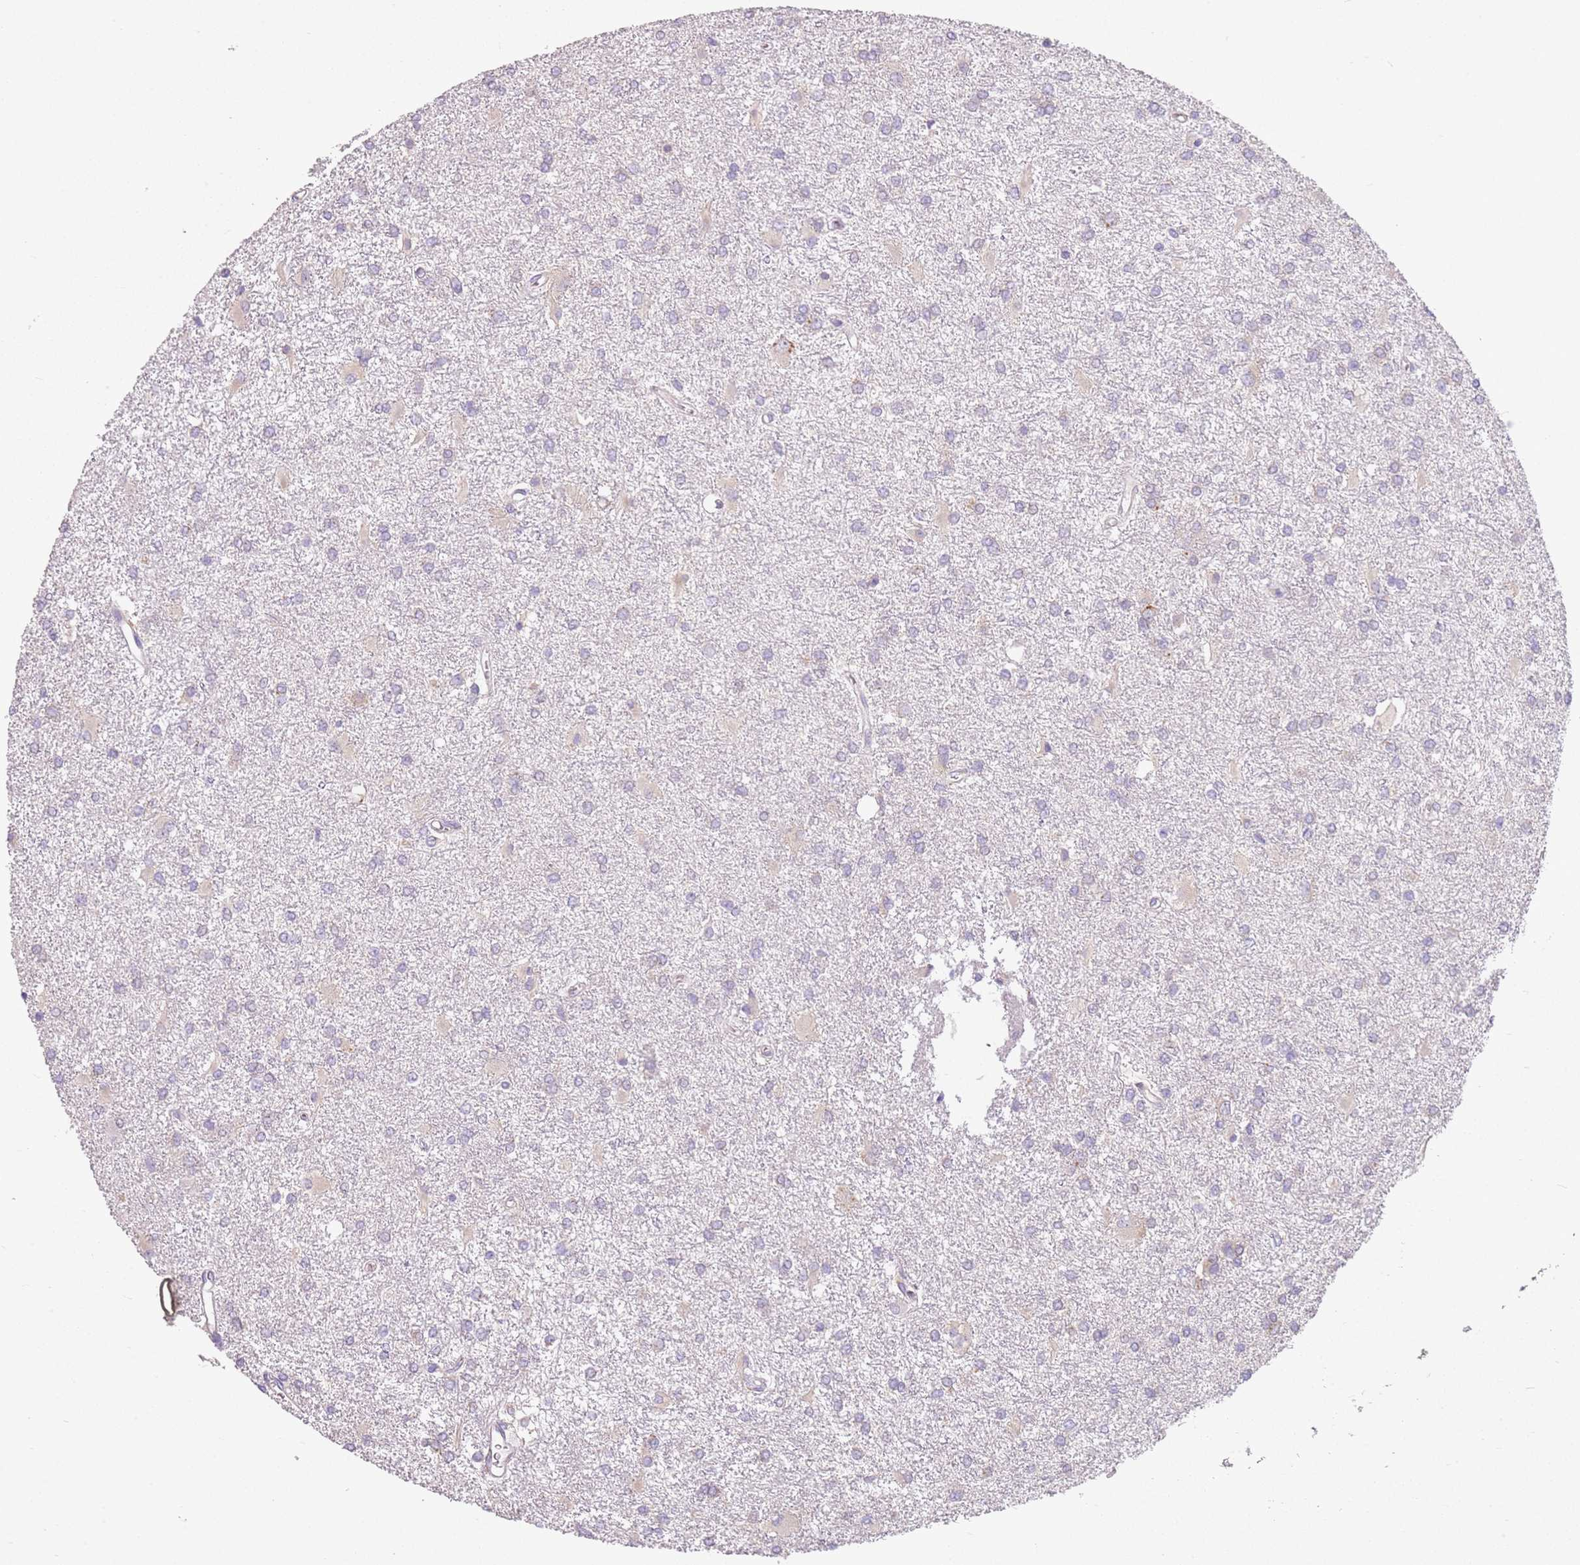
{"staining": {"intensity": "negative", "quantity": "none", "location": "none"}, "tissue": "glioma", "cell_type": "Tumor cells", "image_type": "cancer", "snomed": [{"axis": "morphology", "description": "Glioma, malignant, High grade"}, {"axis": "topography", "description": "Brain"}], "caption": "There is no significant positivity in tumor cells of high-grade glioma (malignant).", "gene": "RPS28", "patient": {"sex": "female", "age": 50}}